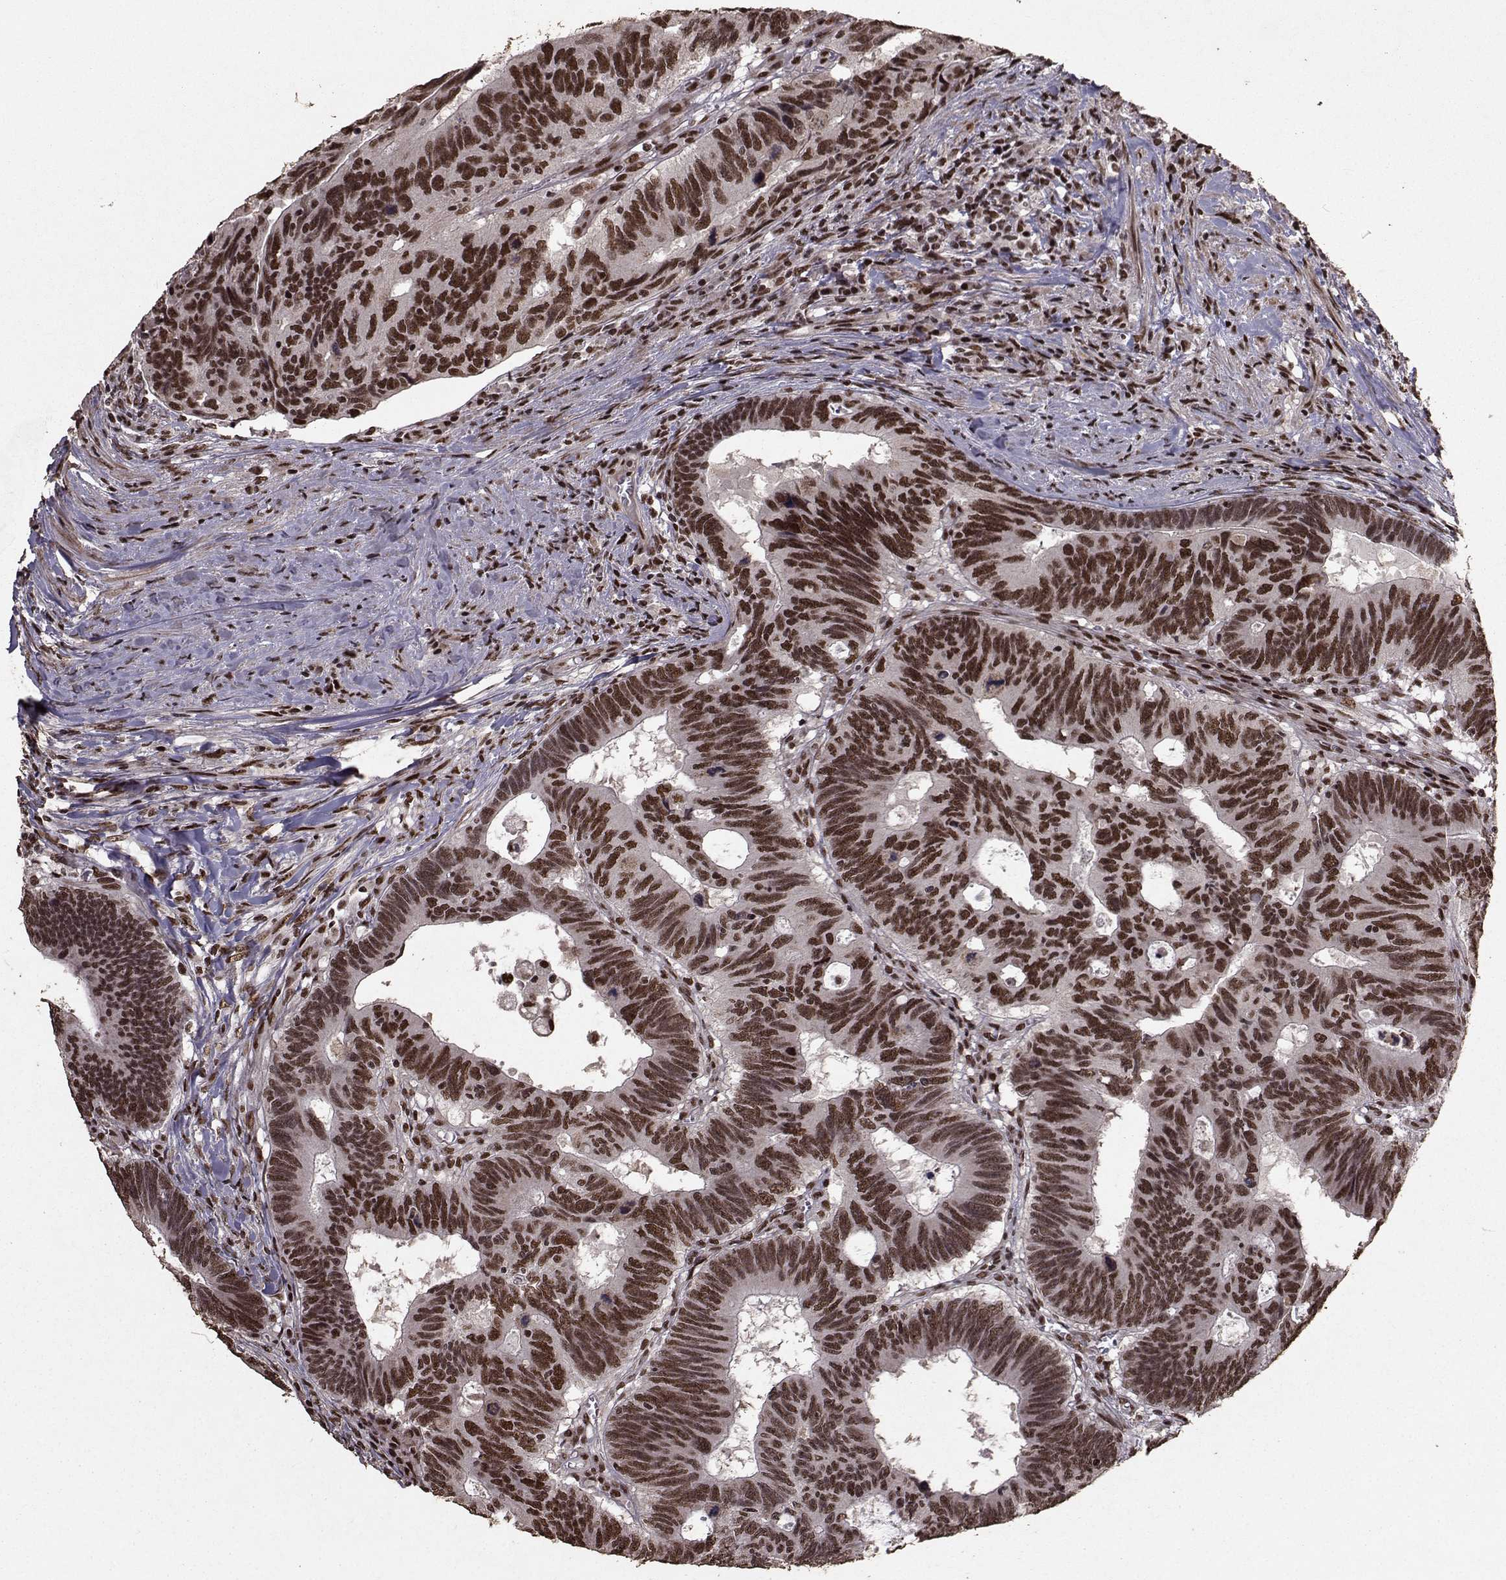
{"staining": {"intensity": "strong", "quantity": ">75%", "location": "nuclear"}, "tissue": "colorectal cancer", "cell_type": "Tumor cells", "image_type": "cancer", "snomed": [{"axis": "morphology", "description": "Adenocarcinoma, NOS"}, {"axis": "topography", "description": "Colon"}], "caption": "Strong nuclear expression is appreciated in about >75% of tumor cells in colorectal cancer.", "gene": "SF1", "patient": {"sex": "female", "age": 77}}